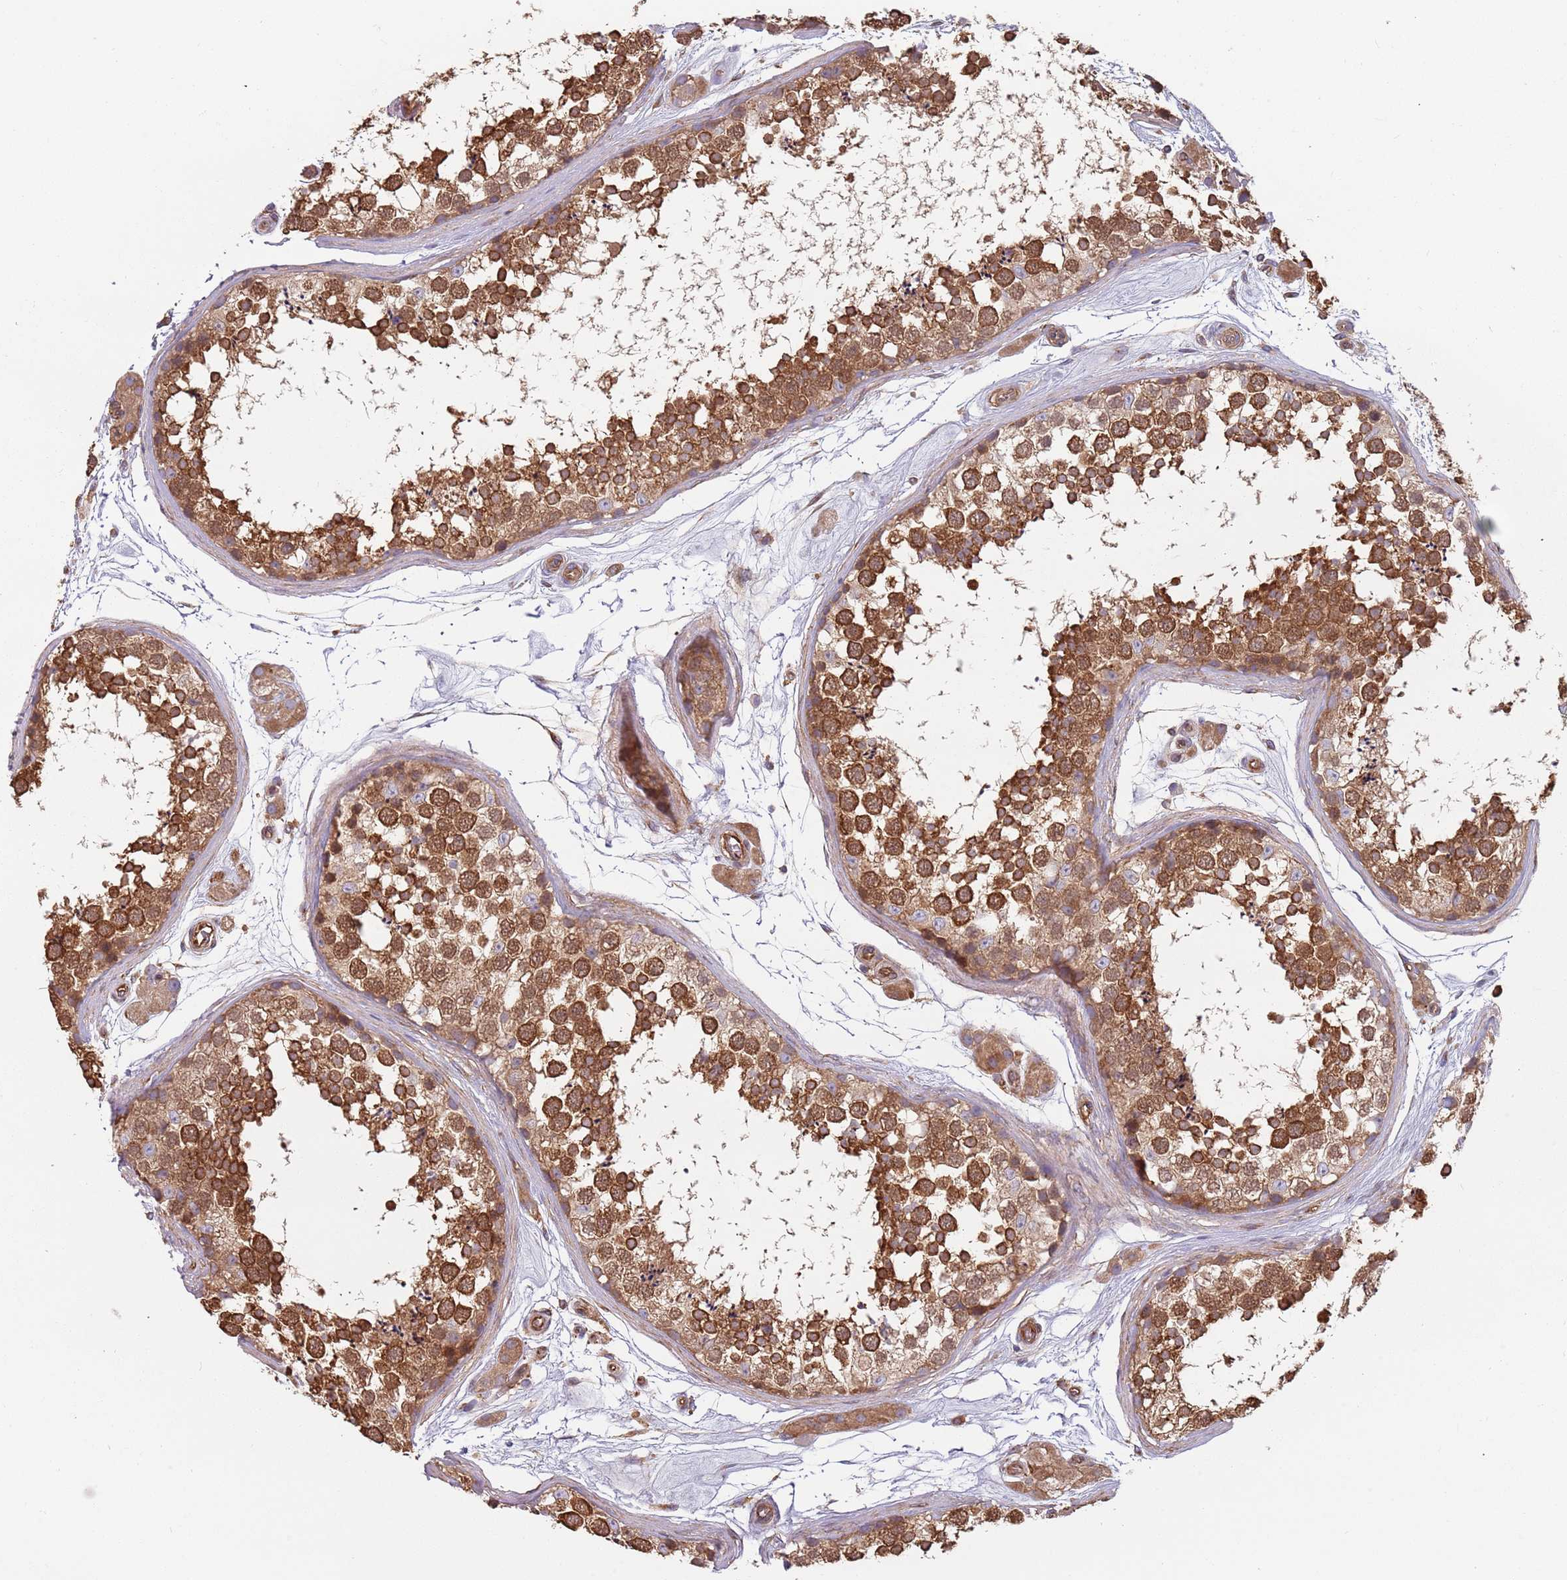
{"staining": {"intensity": "strong", "quantity": ">75%", "location": "cytoplasmic/membranous"}, "tissue": "testis", "cell_type": "Cells in seminiferous ducts", "image_type": "normal", "snomed": [{"axis": "morphology", "description": "Normal tissue, NOS"}, {"axis": "topography", "description": "Testis"}], "caption": "Strong cytoplasmic/membranous protein positivity is present in about >75% of cells in seminiferous ducts in testis. The staining was performed using DAB to visualize the protein expression in brown, while the nuclei were stained in blue with hematoxylin (Magnification: 20x).", "gene": "SPDL1", "patient": {"sex": "male", "age": 56}}